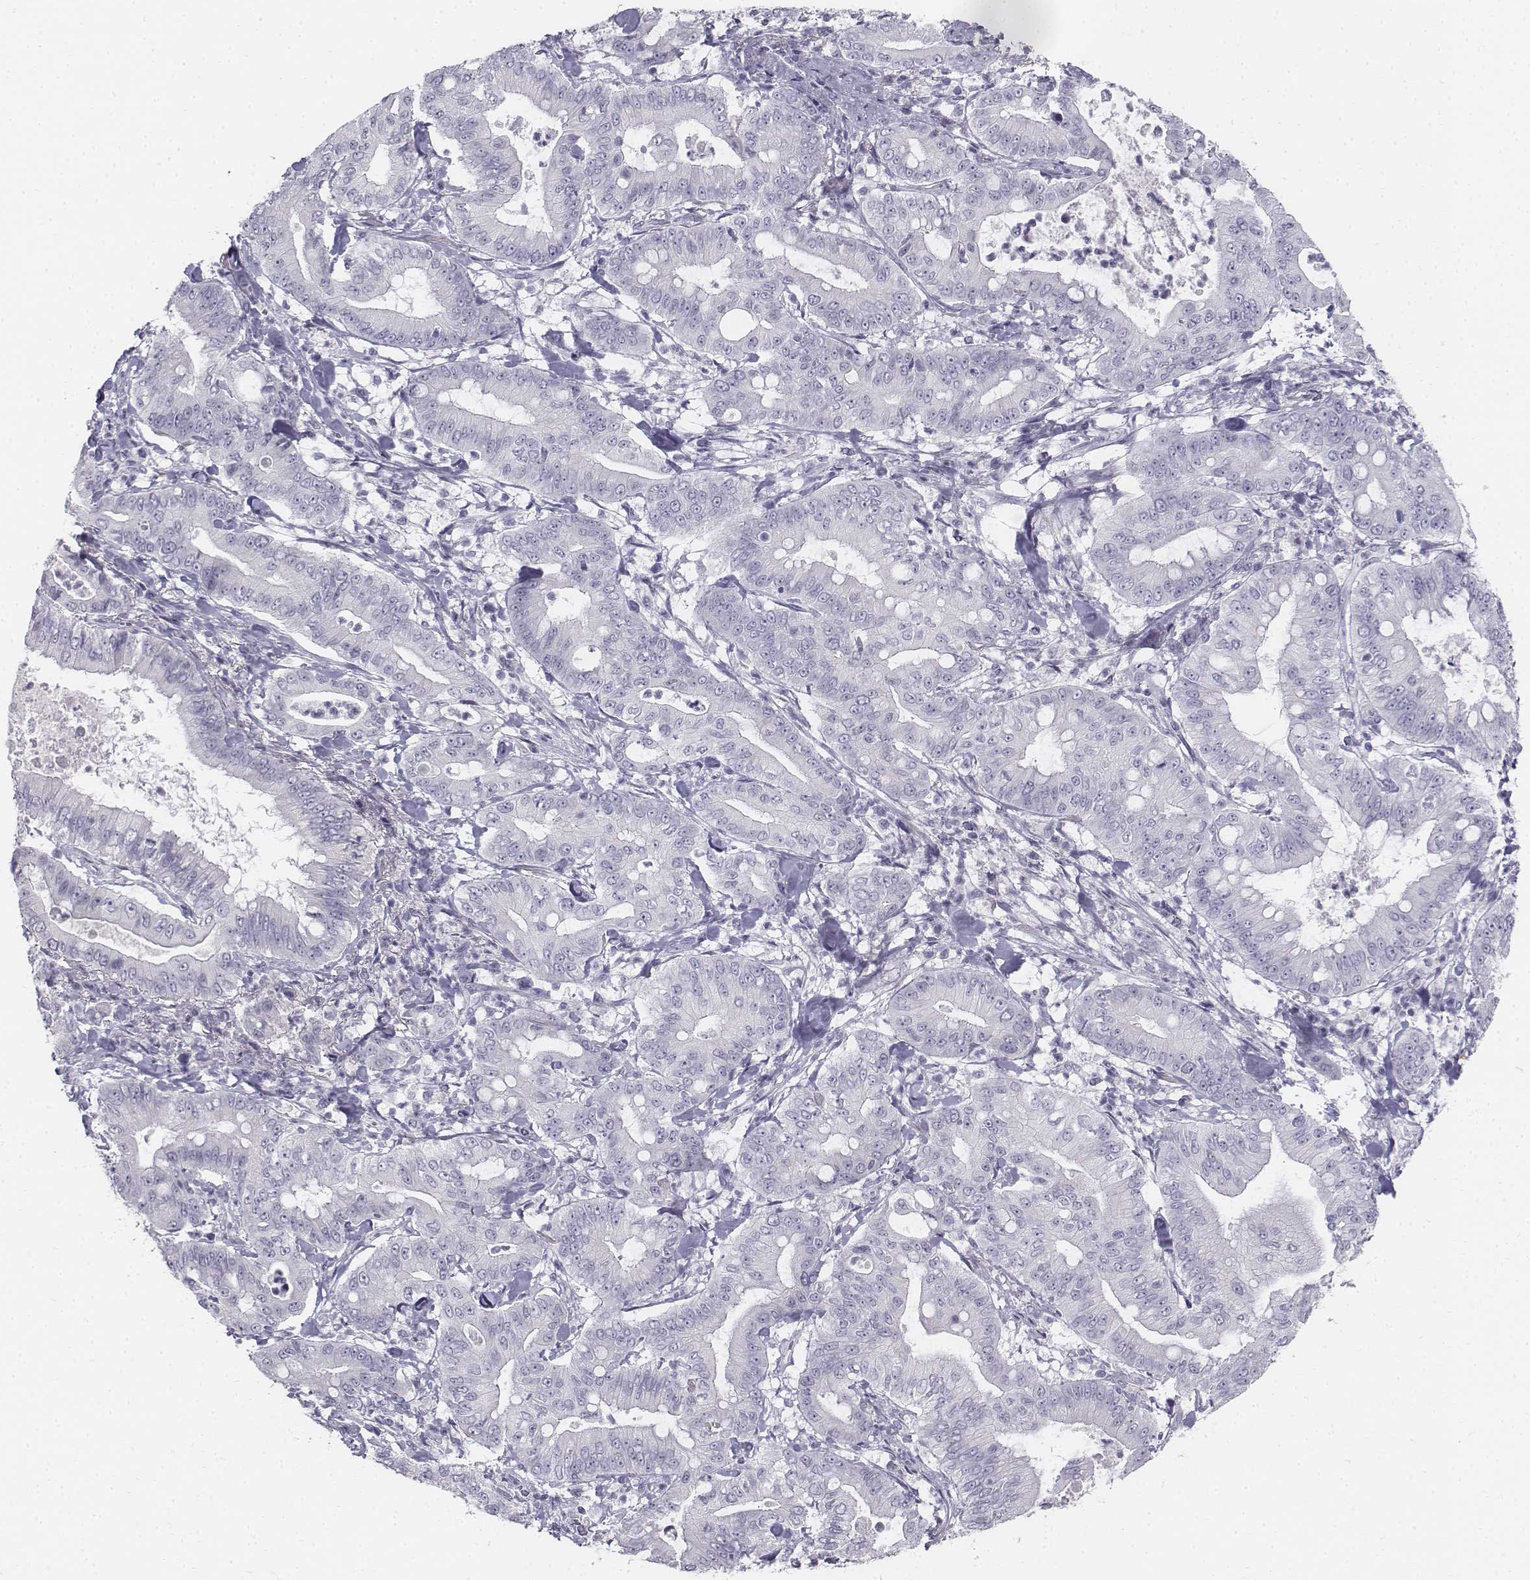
{"staining": {"intensity": "negative", "quantity": "none", "location": "none"}, "tissue": "pancreatic cancer", "cell_type": "Tumor cells", "image_type": "cancer", "snomed": [{"axis": "morphology", "description": "Adenocarcinoma, NOS"}, {"axis": "topography", "description": "Pancreas"}], "caption": "This micrograph is of pancreatic cancer stained with immunohistochemistry (IHC) to label a protein in brown with the nuclei are counter-stained blue. There is no staining in tumor cells.", "gene": "TH", "patient": {"sex": "male", "age": 71}}